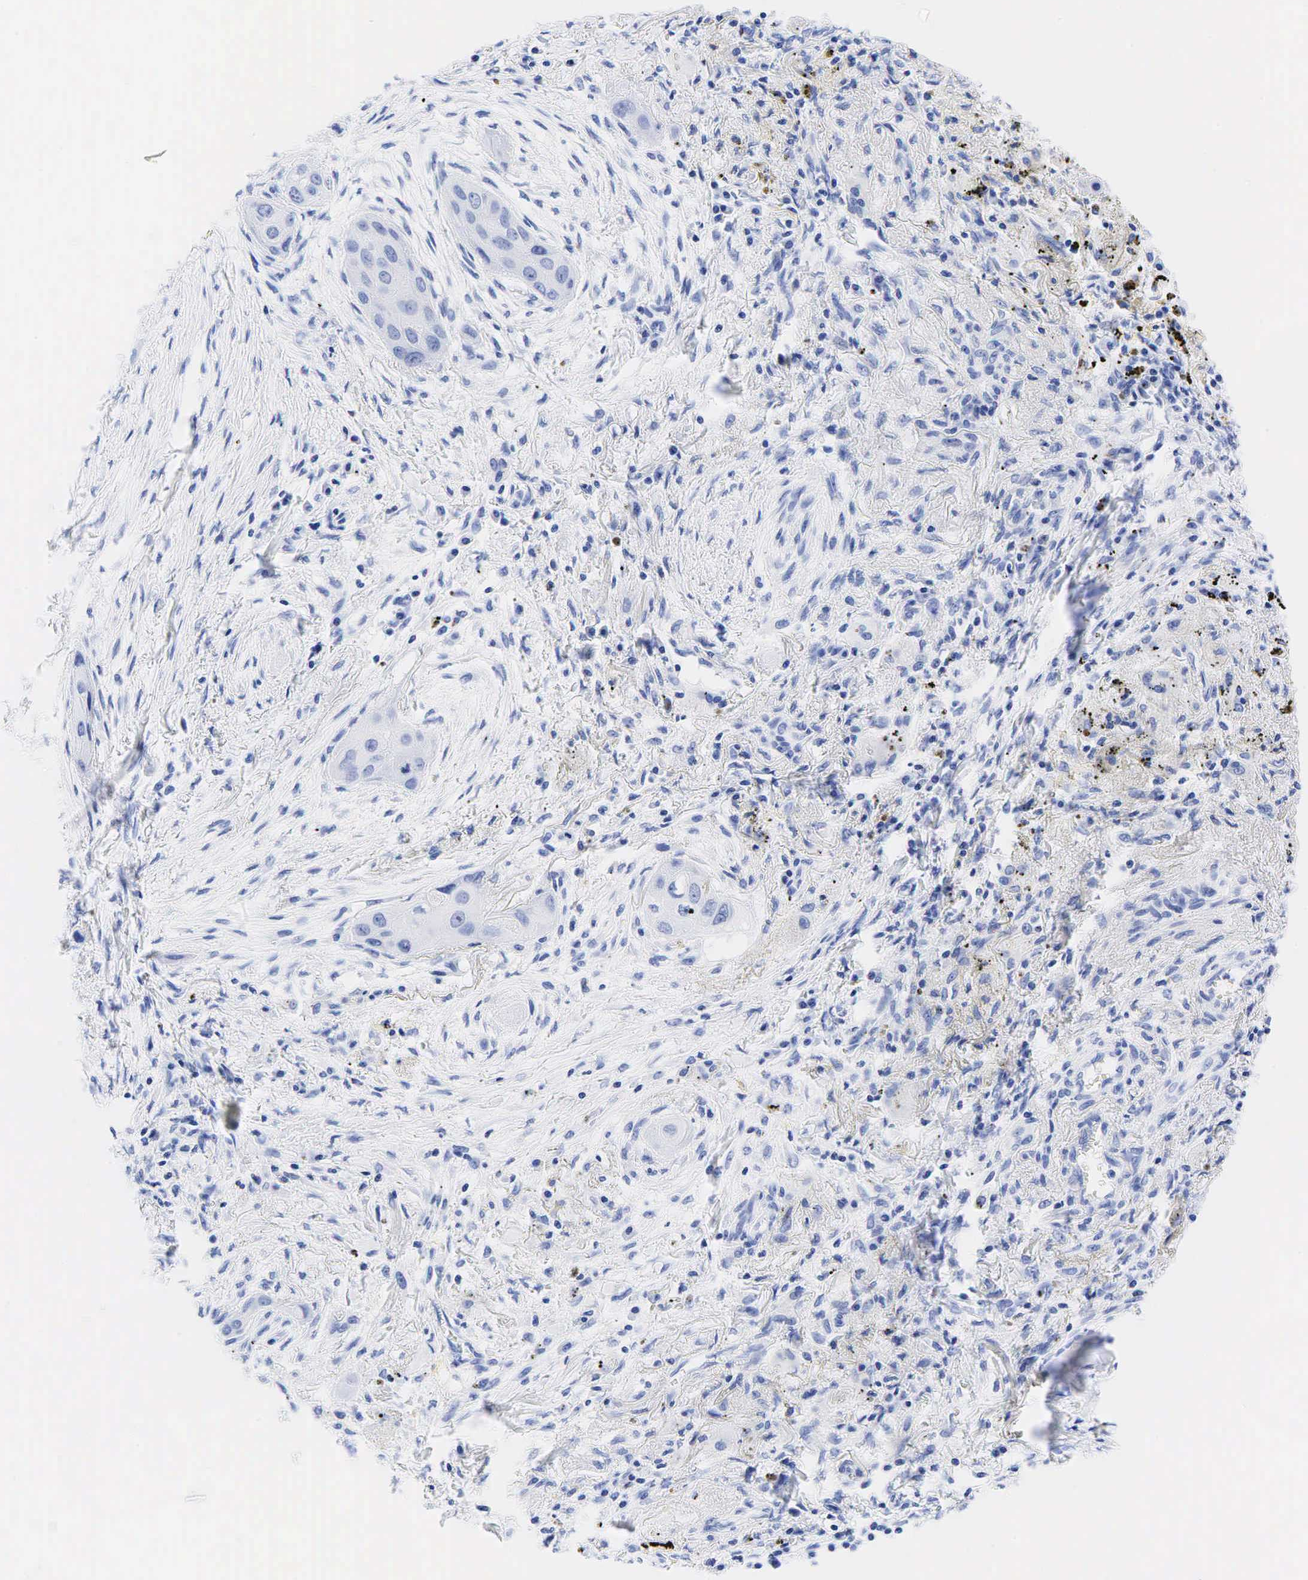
{"staining": {"intensity": "negative", "quantity": "none", "location": "none"}, "tissue": "lung cancer", "cell_type": "Tumor cells", "image_type": "cancer", "snomed": [{"axis": "morphology", "description": "Squamous cell carcinoma, NOS"}, {"axis": "topography", "description": "Lung"}], "caption": "Protein analysis of lung cancer (squamous cell carcinoma) displays no significant staining in tumor cells.", "gene": "CHGA", "patient": {"sex": "male", "age": 71}}